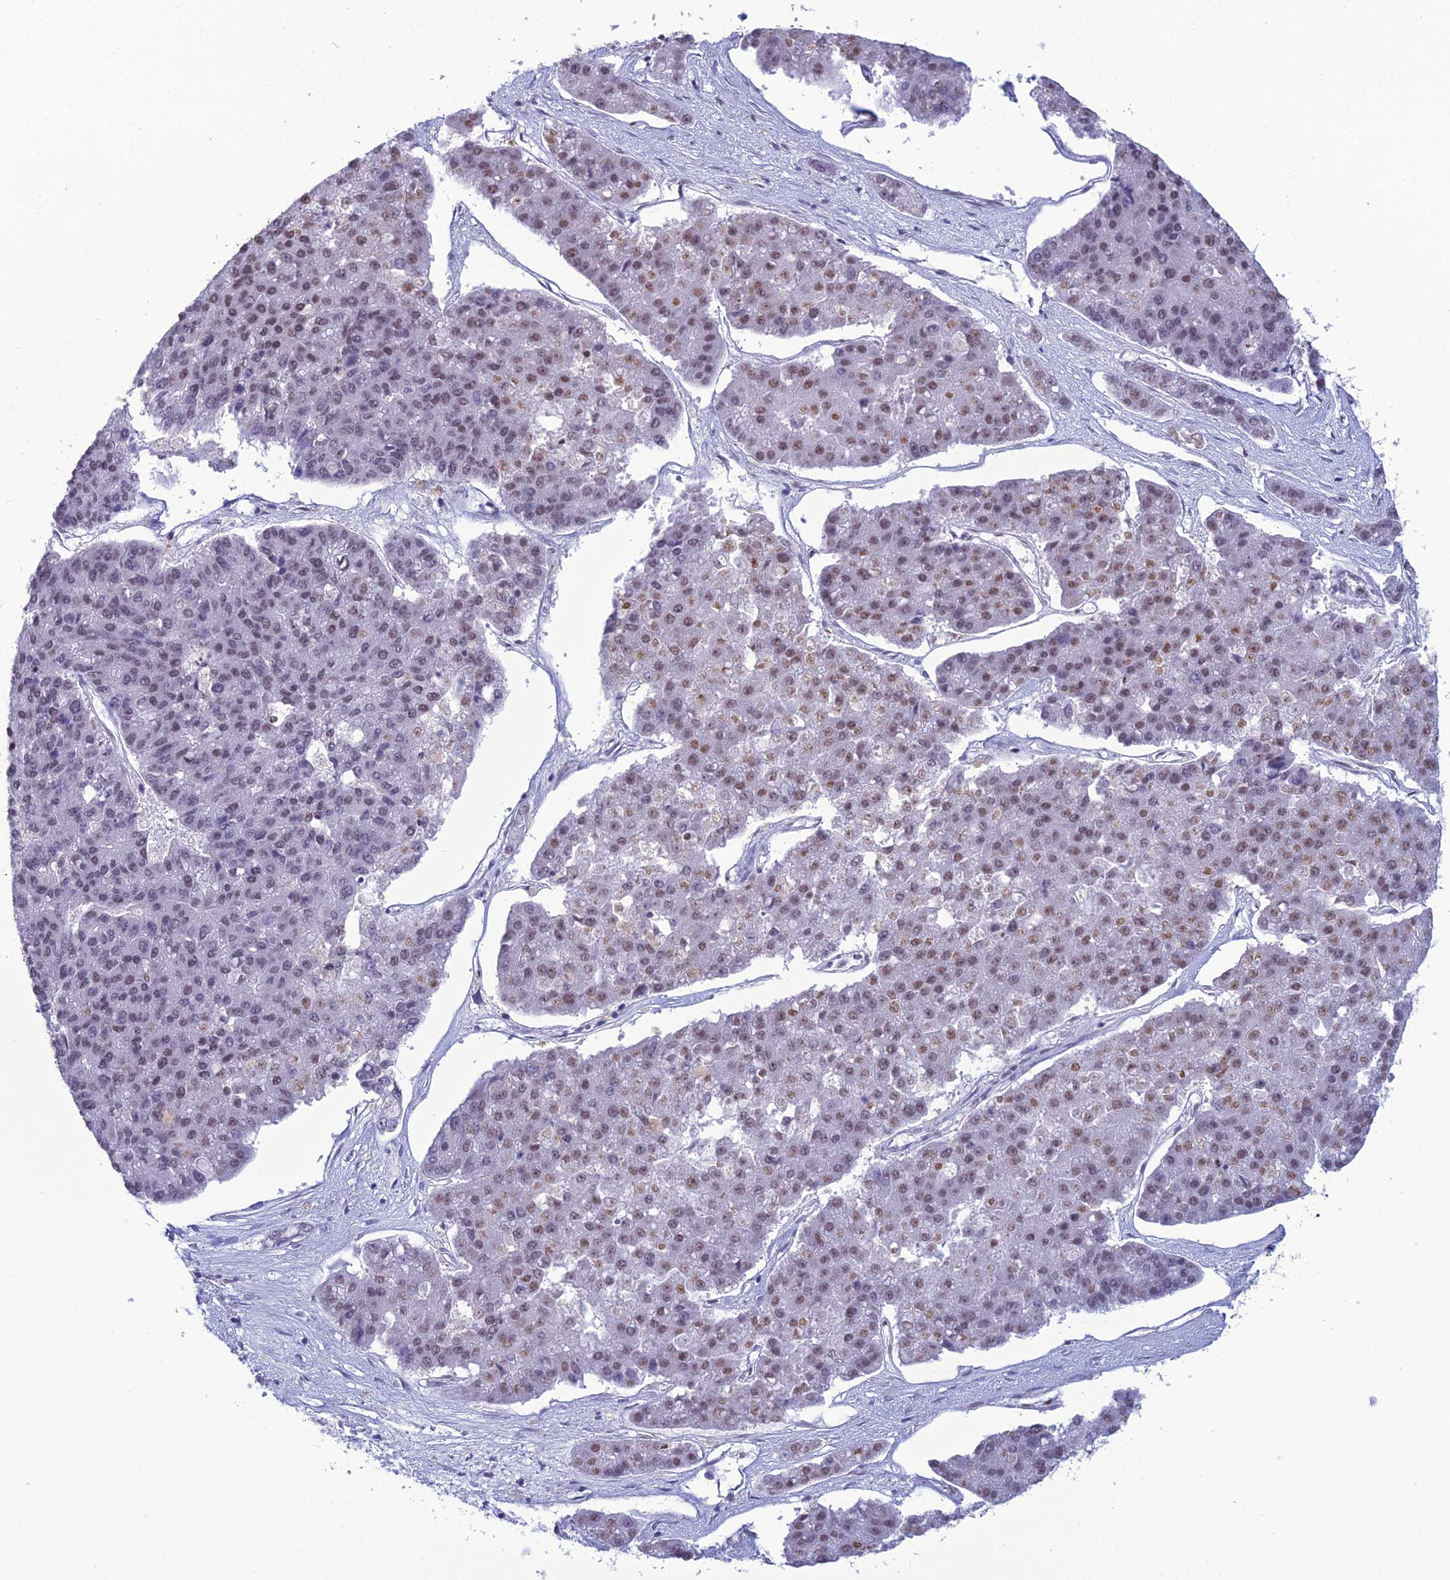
{"staining": {"intensity": "weak", "quantity": "25%-75%", "location": "nuclear"}, "tissue": "pancreatic cancer", "cell_type": "Tumor cells", "image_type": "cancer", "snomed": [{"axis": "morphology", "description": "Adenocarcinoma, NOS"}, {"axis": "topography", "description": "Pancreas"}], "caption": "Immunohistochemical staining of human pancreatic cancer shows low levels of weak nuclear expression in approximately 25%-75% of tumor cells. (Stains: DAB (3,3'-diaminobenzidine) in brown, nuclei in blue, Microscopy: brightfield microscopy at high magnification).", "gene": "PRAMEF12", "patient": {"sex": "male", "age": 50}}